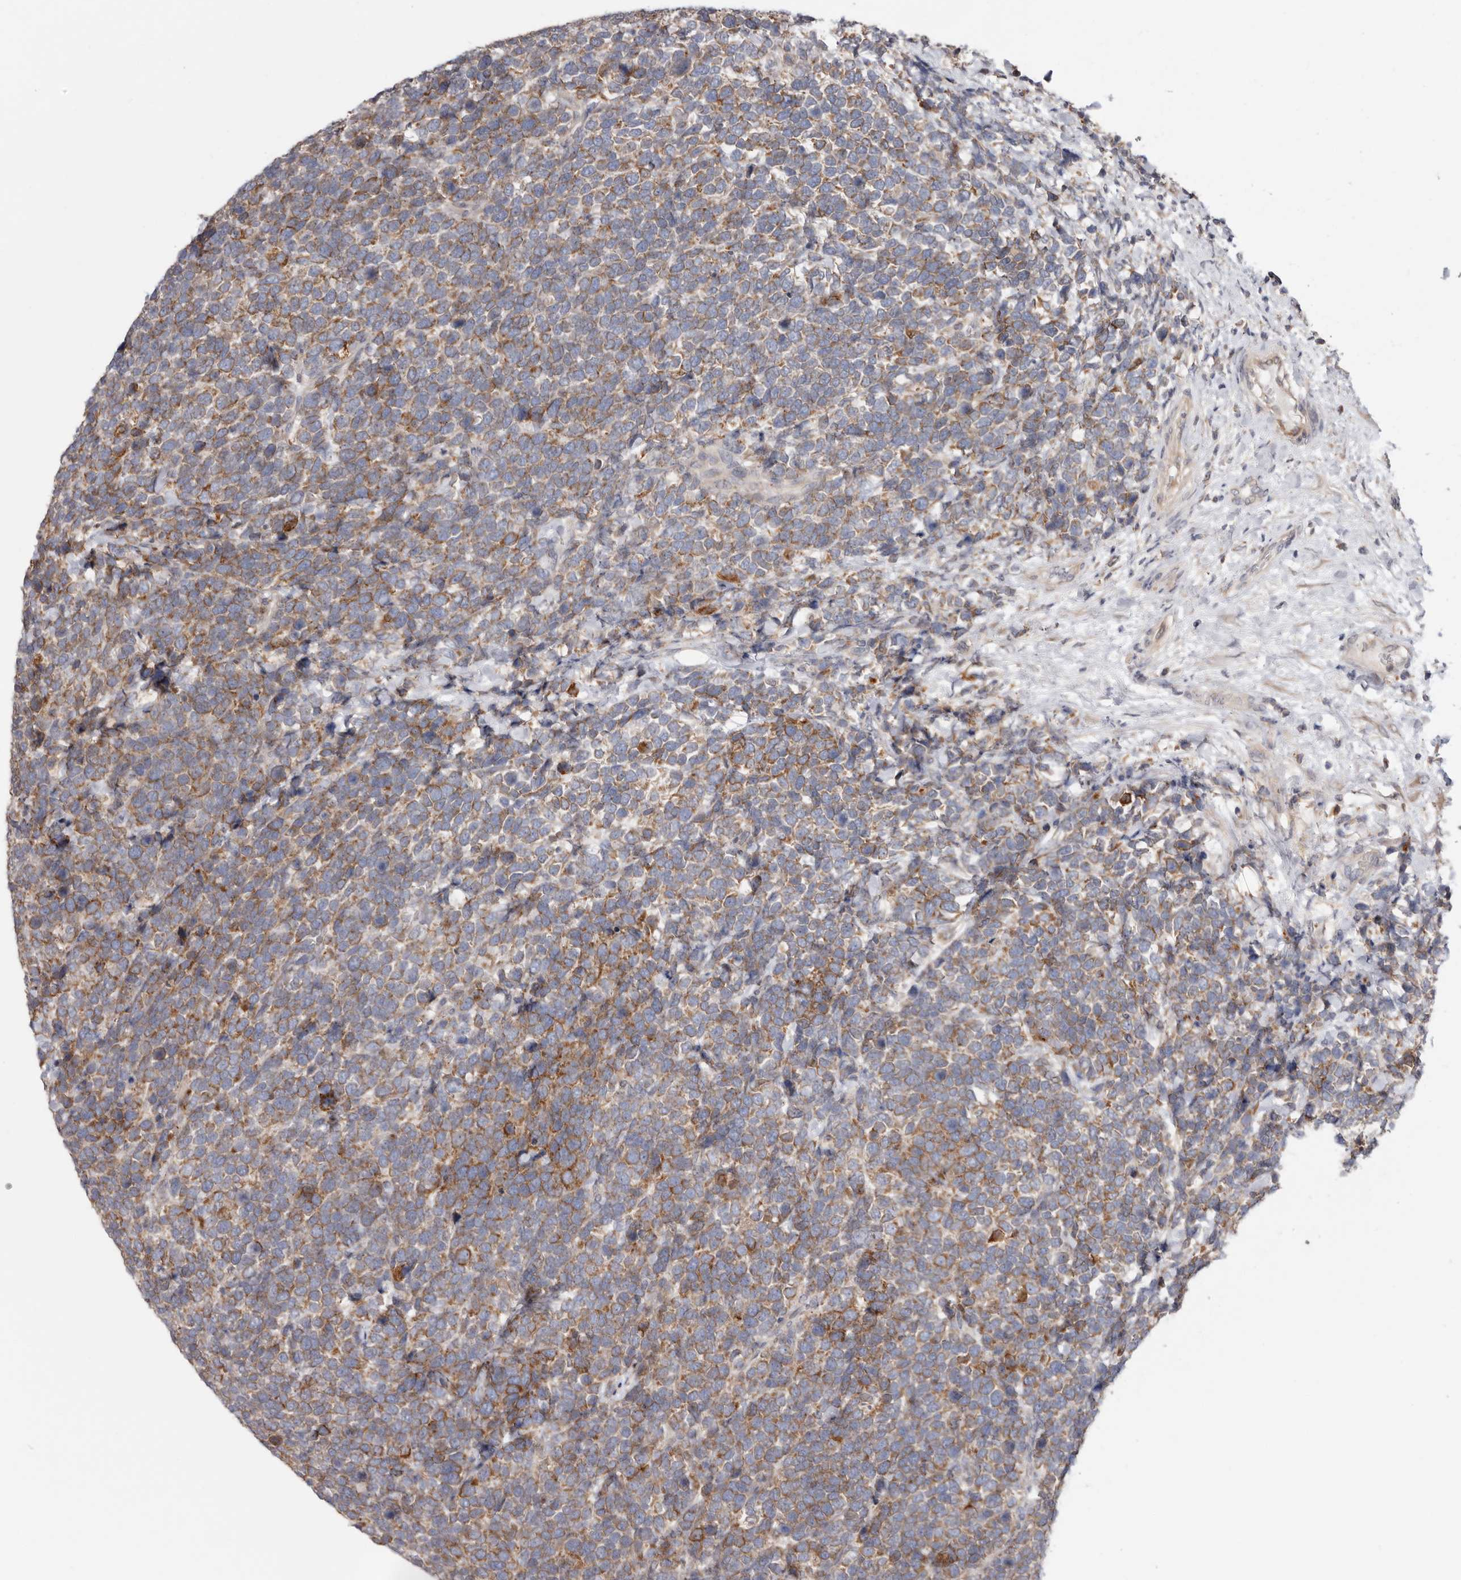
{"staining": {"intensity": "moderate", "quantity": ">75%", "location": "cytoplasmic/membranous"}, "tissue": "urothelial cancer", "cell_type": "Tumor cells", "image_type": "cancer", "snomed": [{"axis": "morphology", "description": "Urothelial carcinoma, High grade"}, {"axis": "topography", "description": "Urinary bladder"}], "caption": "High-power microscopy captured an immunohistochemistry photomicrograph of urothelial cancer, revealing moderate cytoplasmic/membranous staining in approximately >75% of tumor cells. (brown staining indicates protein expression, while blue staining denotes nuclei).", "gene": "TMUB1", "patient": {"sex": "female", "age": 82}}